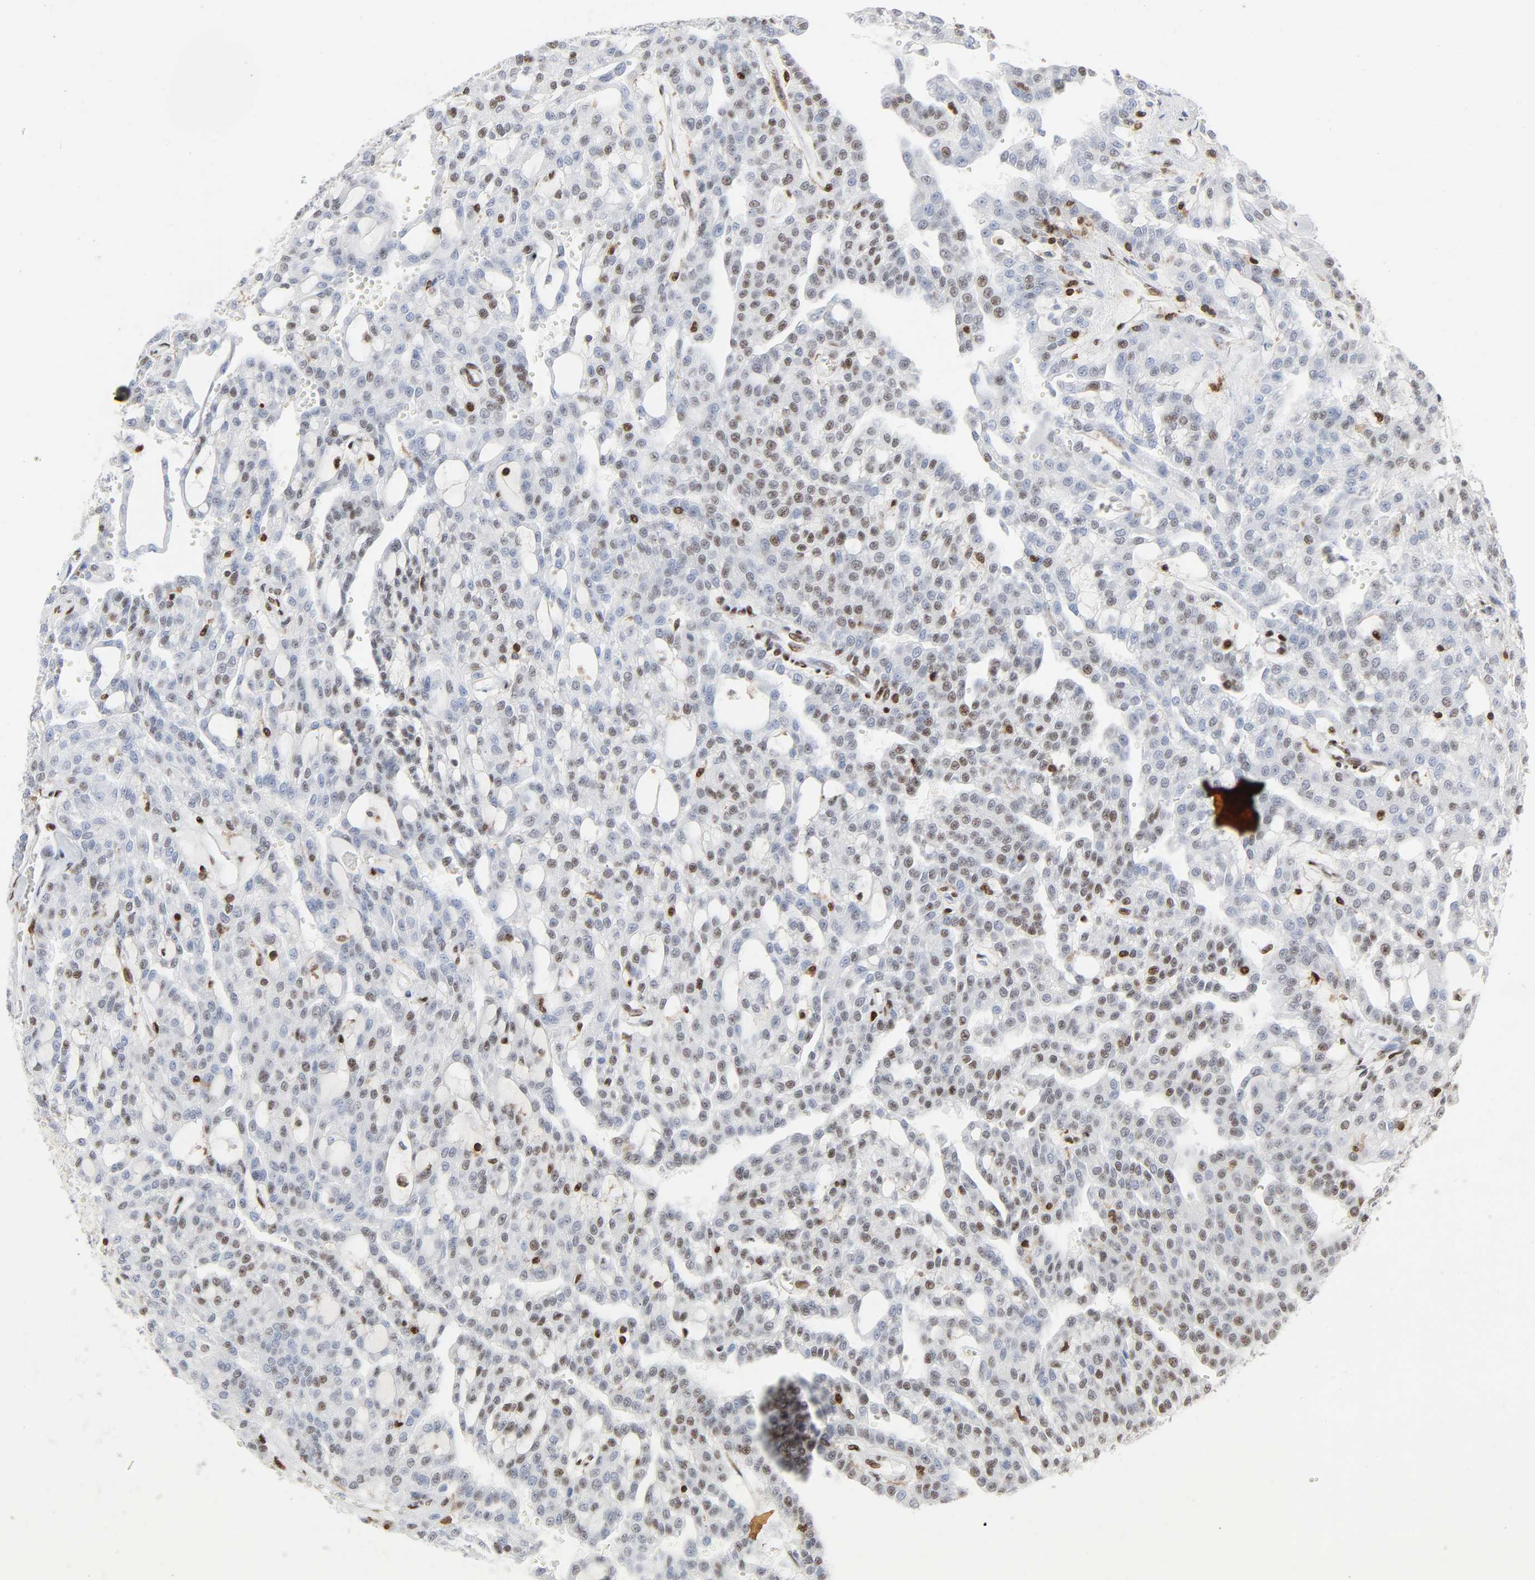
{"staining": {"intensity": "weak", "quantity": "25%-75%", "location": "nuclear"}, "tissue": "renal cancer", "cell_type": "Tumor cells", "image_type": "cancer", "snomed": [{"axis": "morphology", "description": "Adenocarcinoma, NOS"}, {"axis": "topography", "description": "Kidney"}], "caption": "DAB immunohistochemical staining of human renal cancer shows weak nuclear protein positivity in approximately 25%-75% of tumor cells.", "gene": "WAS", "patient": {"sex": "male", "age": 63}}